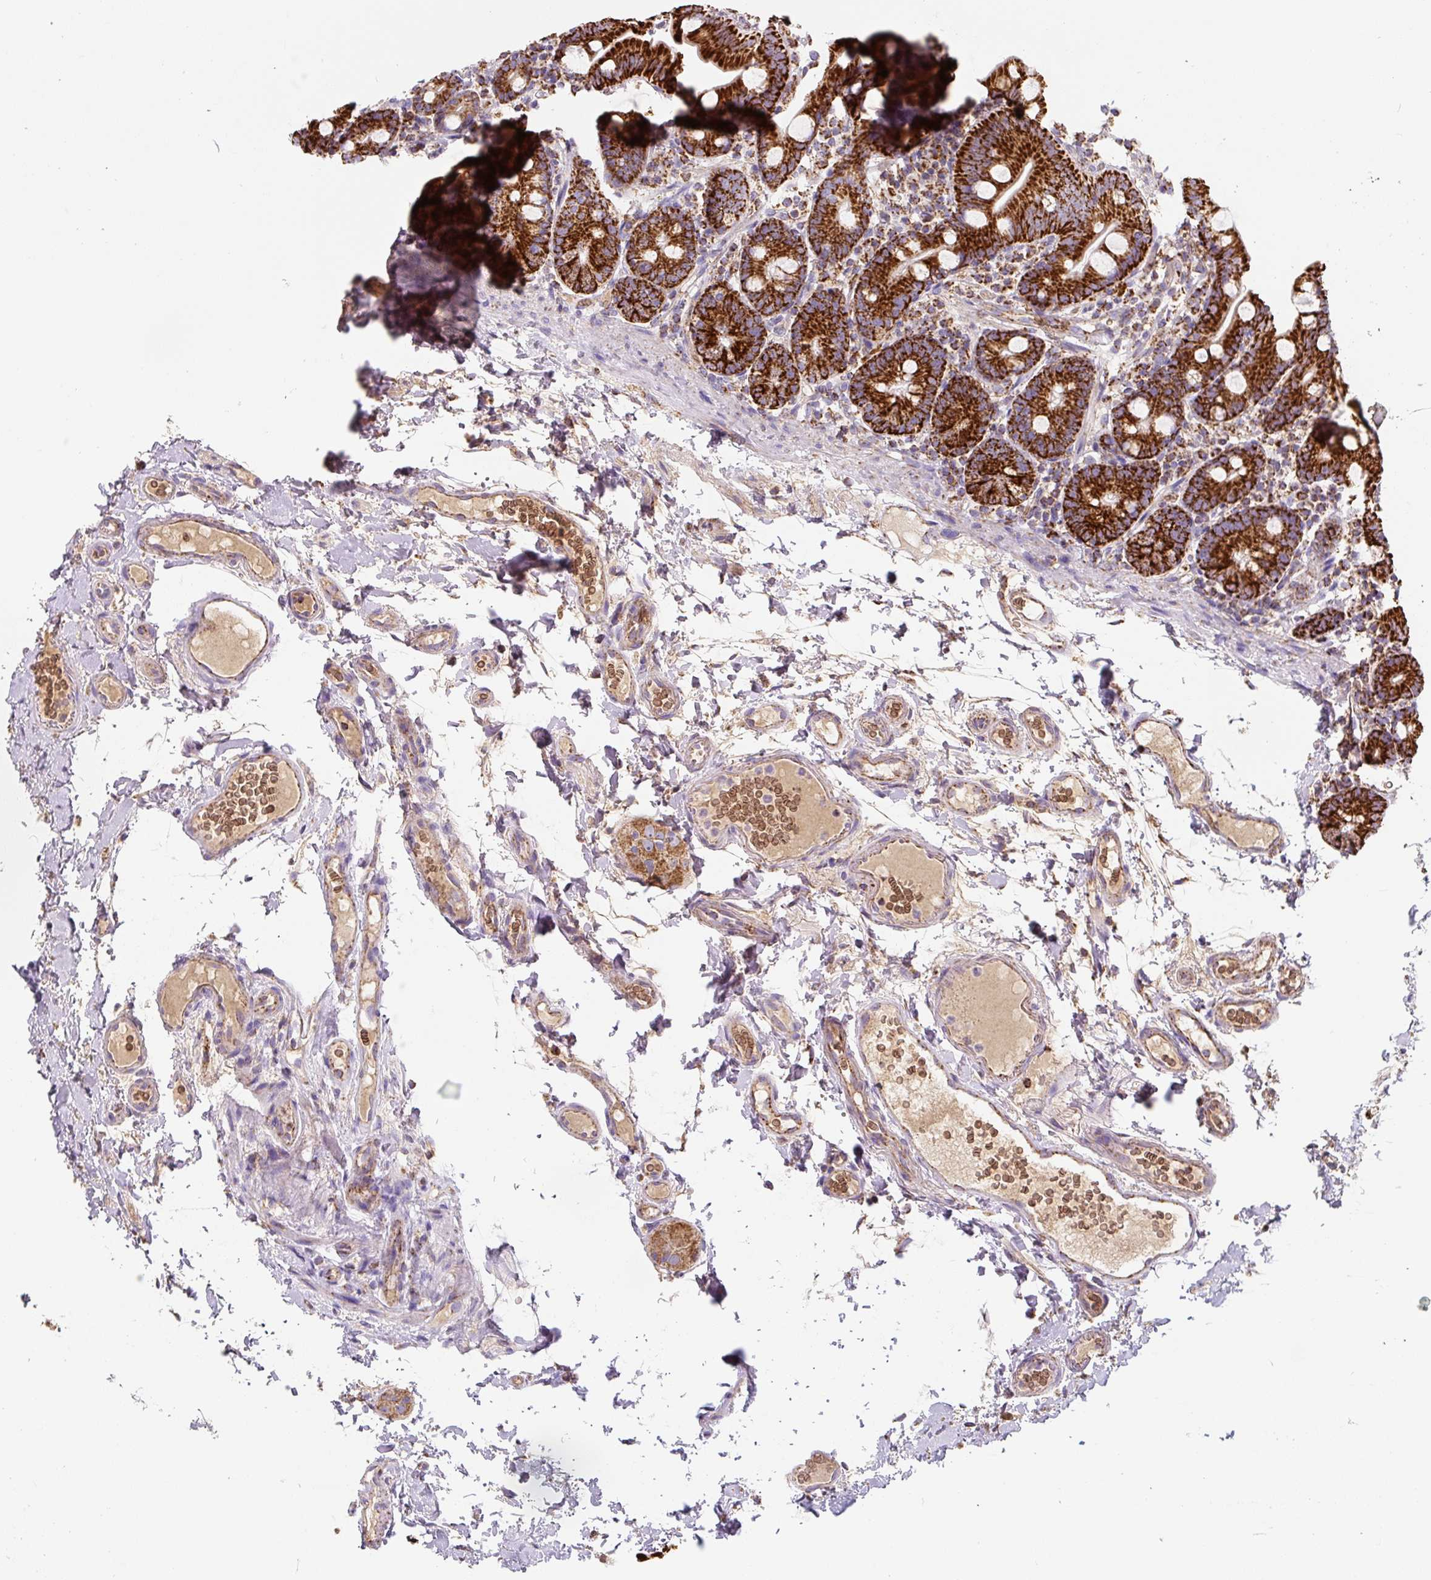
{"staining": {"intensity": "strong", "quantity": ">75%", "location": "cytoplasmic/membranous"}, "tissue": "small intestine", "cell_type": "Glandular cells", "image_type": "normal", "snomed": [{"axis": "morphology", "description": "Normal tissue, NOS"}, {"axis": "topography", "description": "Small intestine"}], "caption": "A high-resolution image shows immunohistochemistry (IHC) staining of normal small intestine, which reveals strong cytoplasmic/membranous expression in about >75% of glandular cells.", "gene": "MT", "patient": {"sex": "female", "age": 68}}